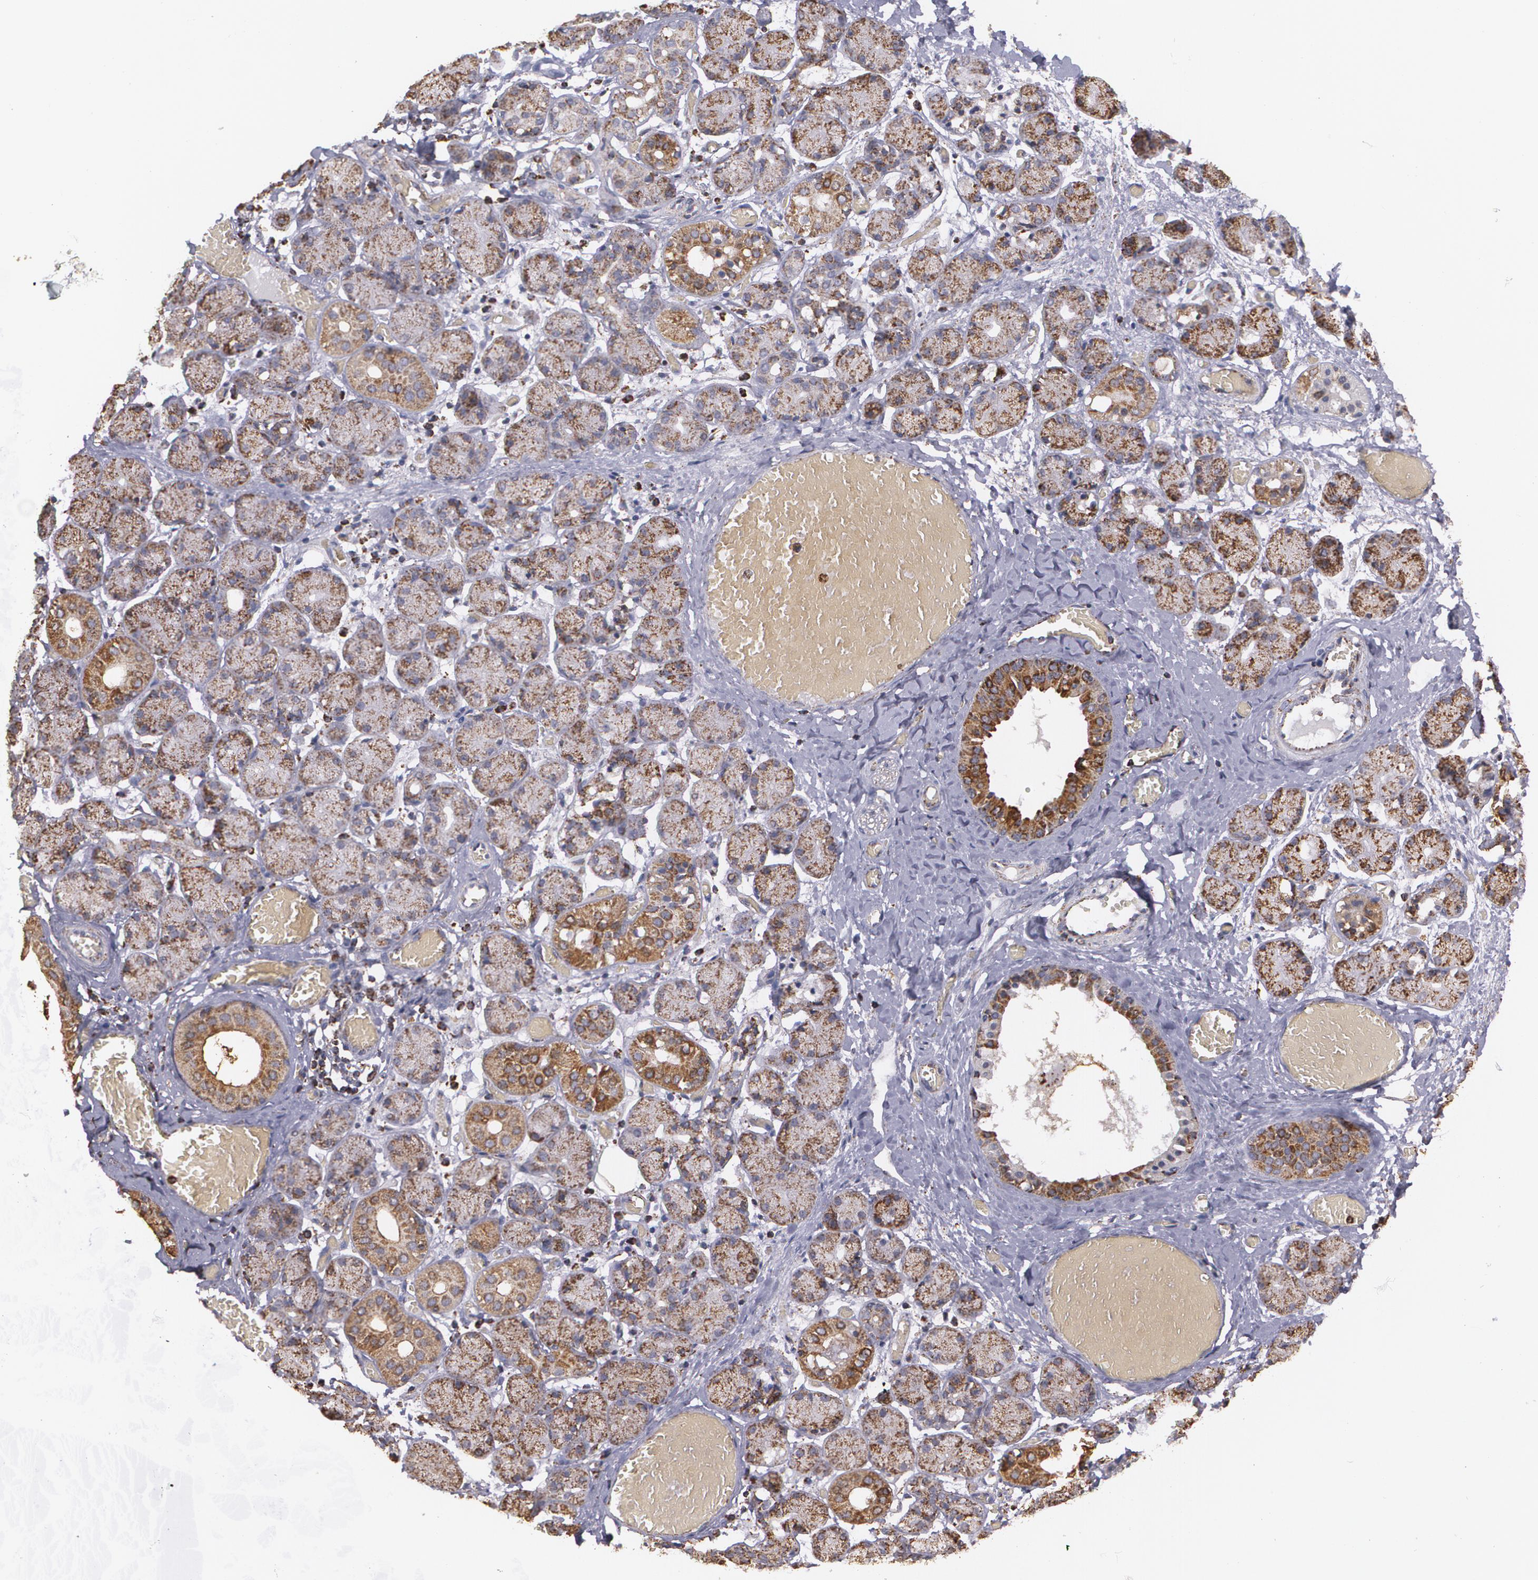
{"staining": {"intensity": "moderate", "quantity": ">75%", "location": "cytoplasmic/membranous"}, "tissue": "salivary gland", "cell_type": "Glandular cells", "image_type": "normal", "snomed": [{"axis": "morphology", "description": "Normal tissue, NOS"}, {"axis": "topography", "description": "Salivary gland"}], "caption": "Protein analysis of benign salivary gland demonstrates moderate cytoplasmic/membranous positivity in approximately >75% of glandular cells.", "gene": "HSPD1", "patient": {"sex": "female", "age": 24}}